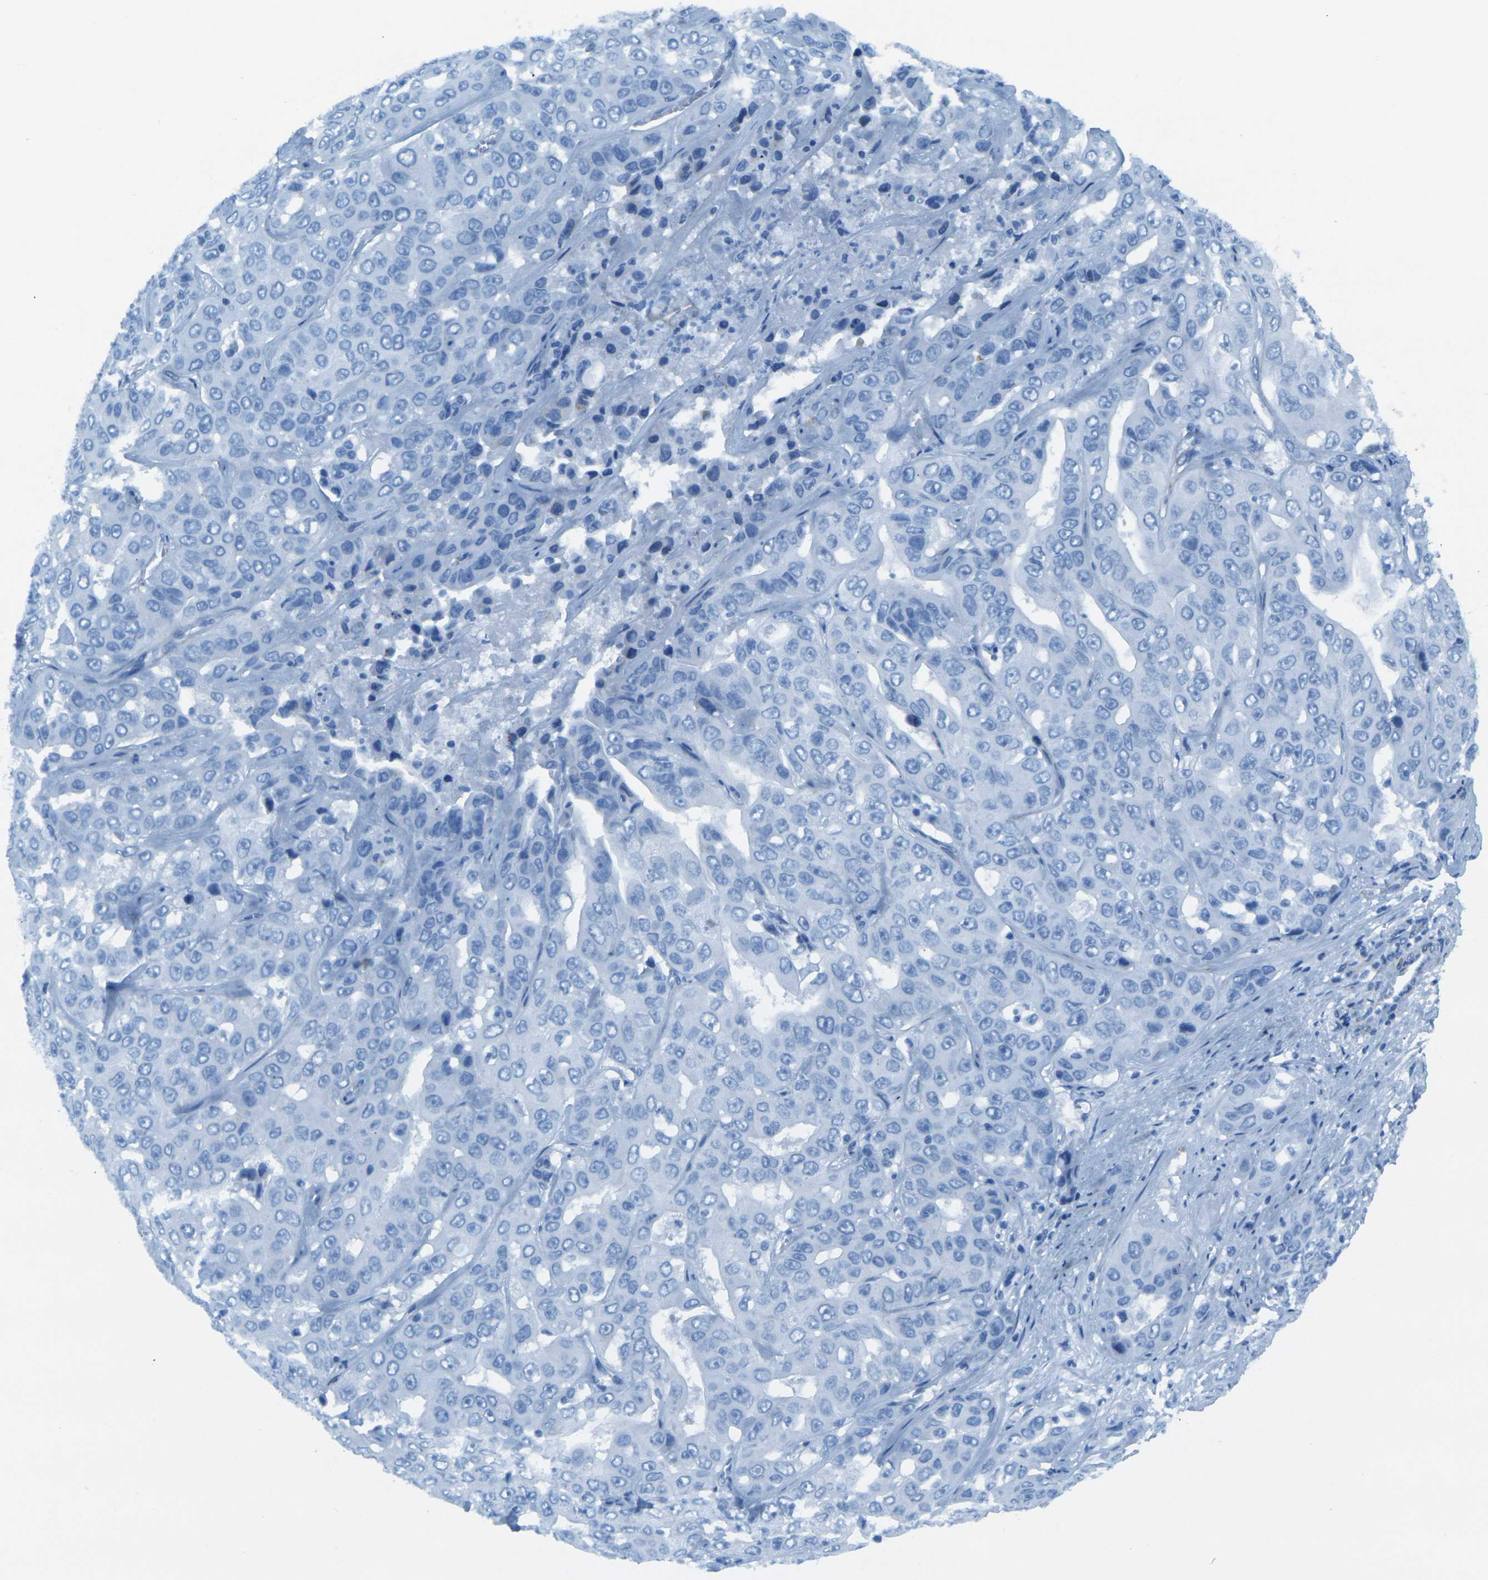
{"staining": {"intensity": "negative", "quantity": "none", "location": "none"}, "tissue": "liver cancer", "cell_type": "Tumor cells", "image_type": "cancer", "snomed": [{"axis": "morphology", "description": "Cholangiocarcinoma"}, {"axis": "topography", "description": "Liver"}], "caption": "A histopathology image of human liver cancer is negative for staining in tumor cells.", "gene": "SORT1", "patient": {"sex": "female", "age": 52}}